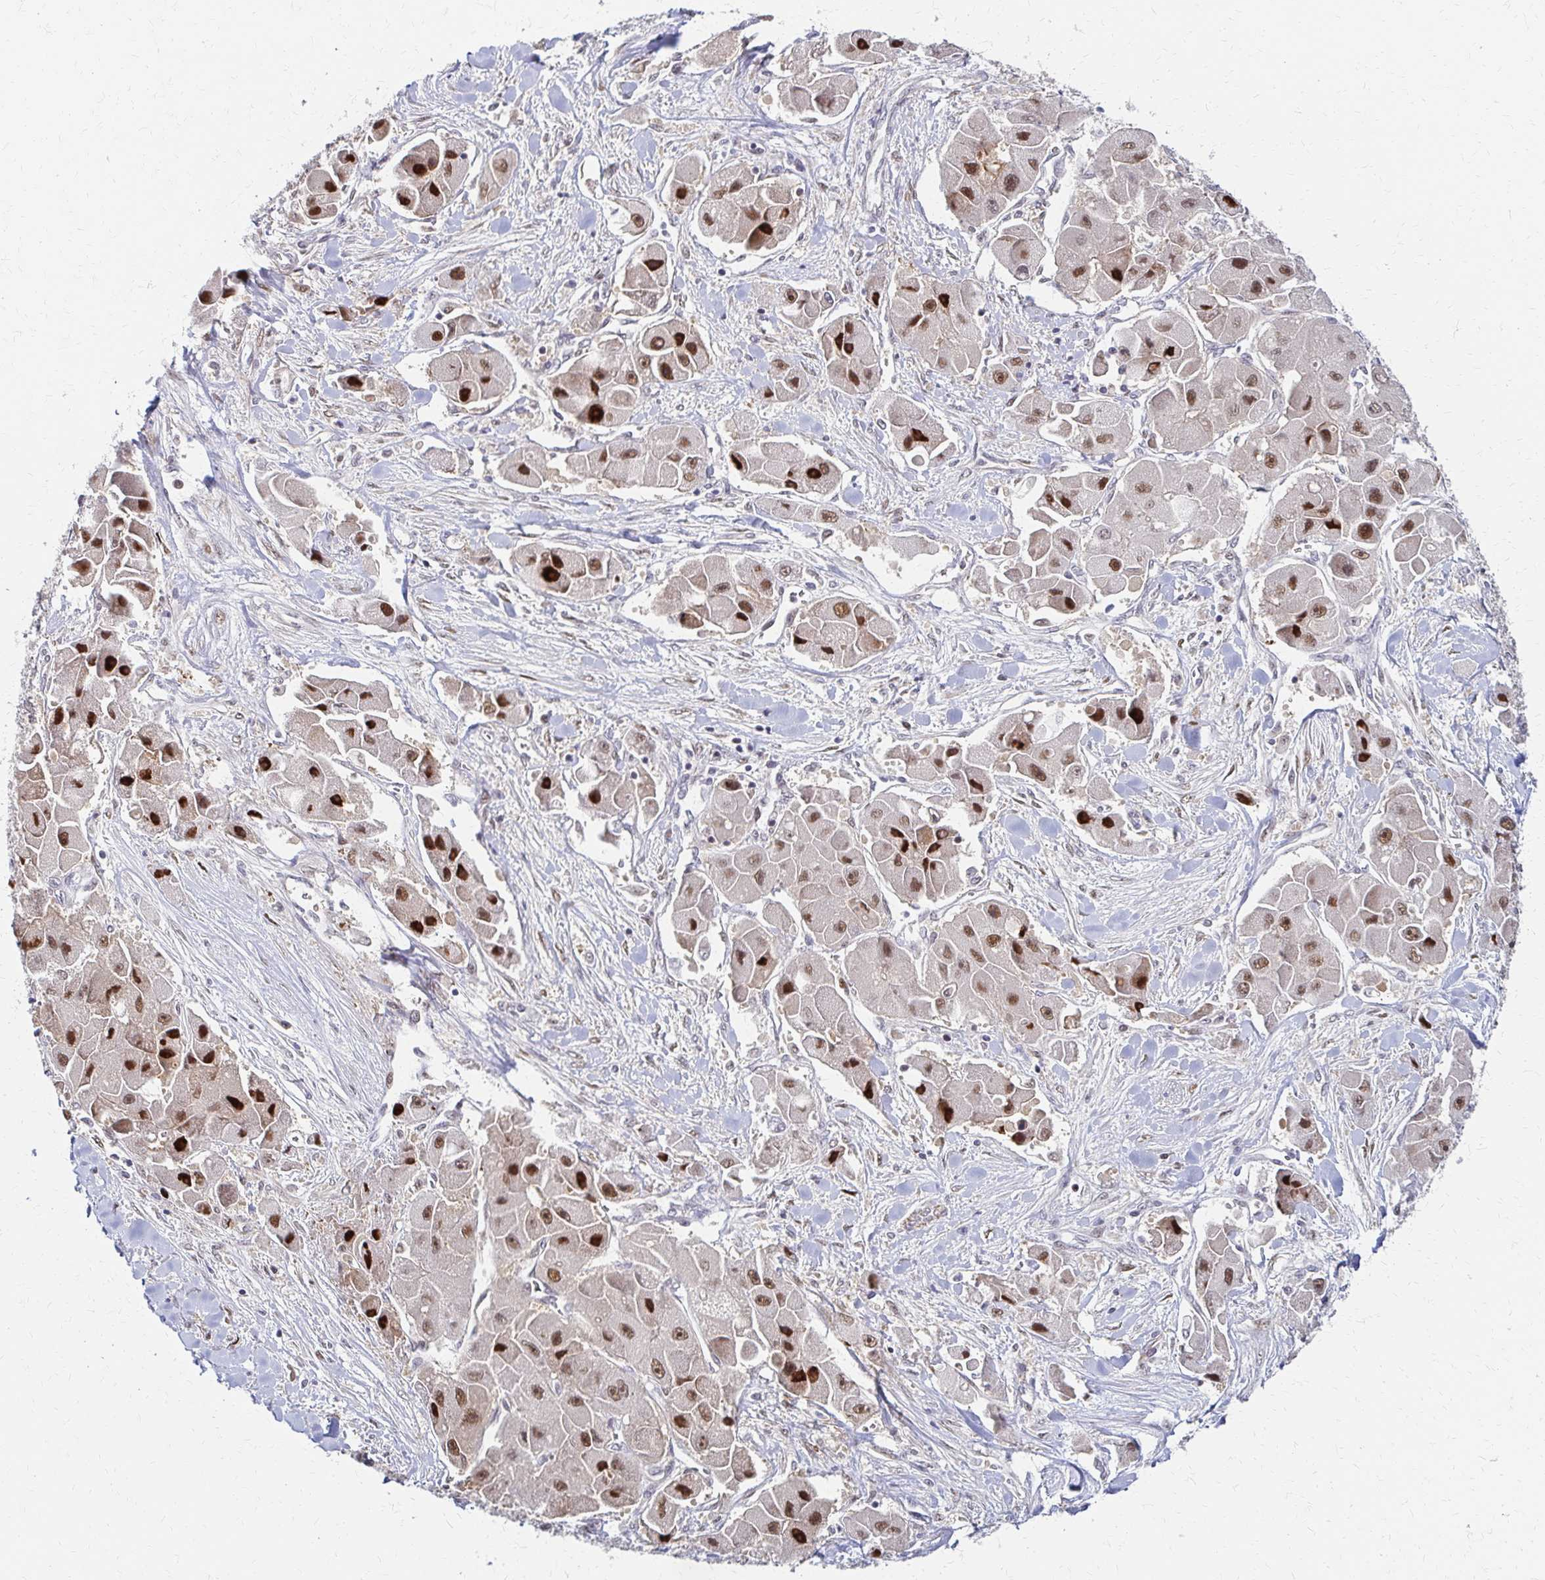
{"staining": {"intensity": "strong", "quantity": ">75%", "location": "nuclear"}, "tissue": "liver cancer", "cell_type": "Tumor cells", "image_type": "cancer", "snomed": [{"axis": "morphology", "description": "Carcinoma, Hepatocellular, NOS"}, {"axis": "topography", "description": "Liver"}], "caption": "Immunohistochemical staining of hepatocellular carcinoma (liver) reveals high levels of strong nuclear protein staining in approximately >75% of tumor cells.", "gene": "PSMD7", "patient": {"sex": "male", "age": 24}}